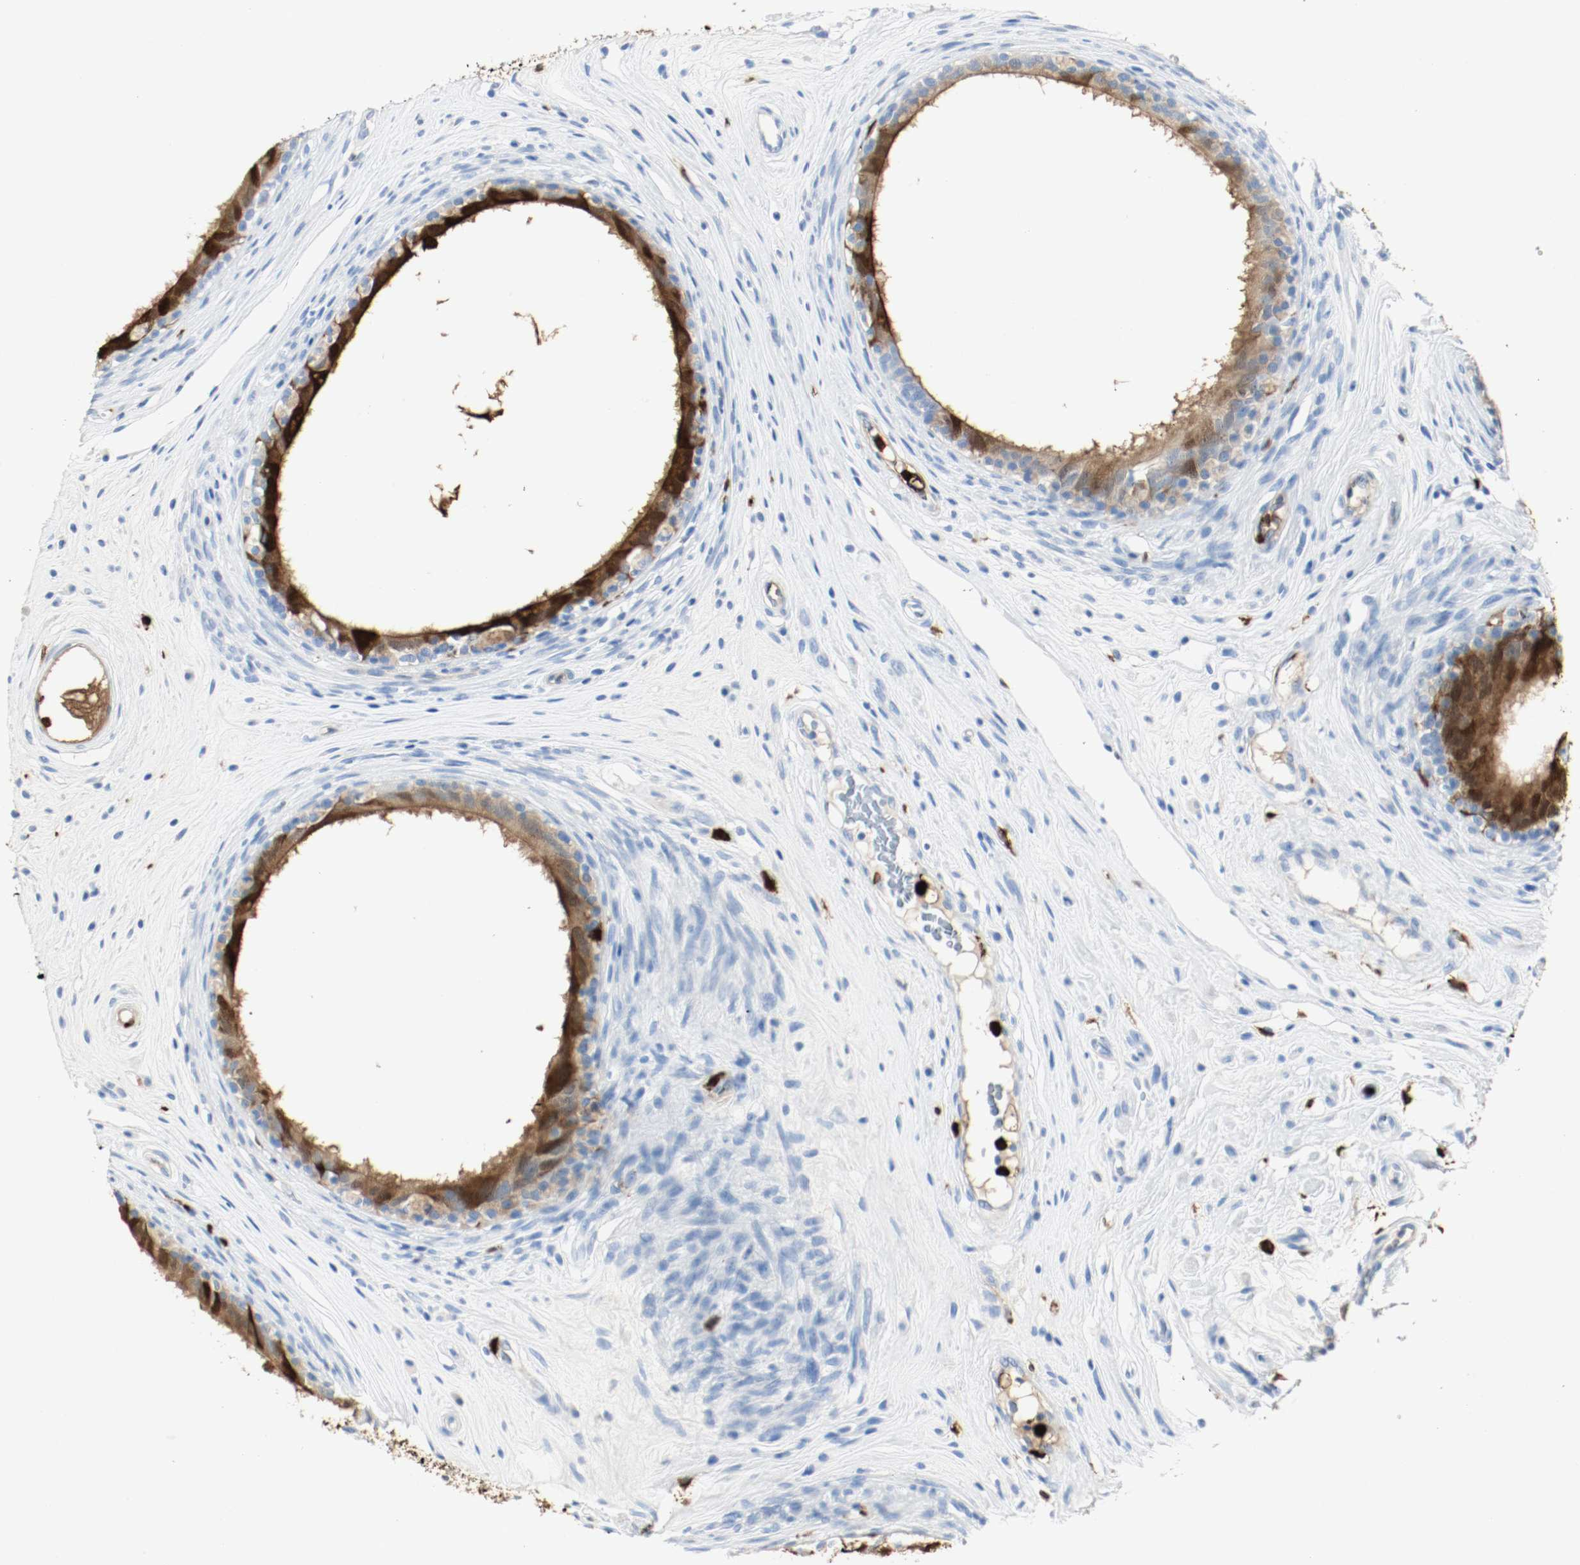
{"staining": {"intensity": "strong", "quantity": "<25%", "location": "cytoplasmic/membranous"}, "tissue": "epididymis", "cell_type": "Glandular cells", "image_type": "normal", "snomed": [{"axis": "morphology", "description": "Normal tissue, NOS"}, {"axis": "morphology", "description": "Inflammation, NOS"}, {"axis": "topography", "description": "Epididymis"}], "caption": "Normal epididymis reveals strong cytoplasmic/membranous staining in about <25% of glandular cells (IHC, brightfield microscopy, high magnification)..", "gene": "S100A9", "patient": {"sex": "male", "age": 84}}